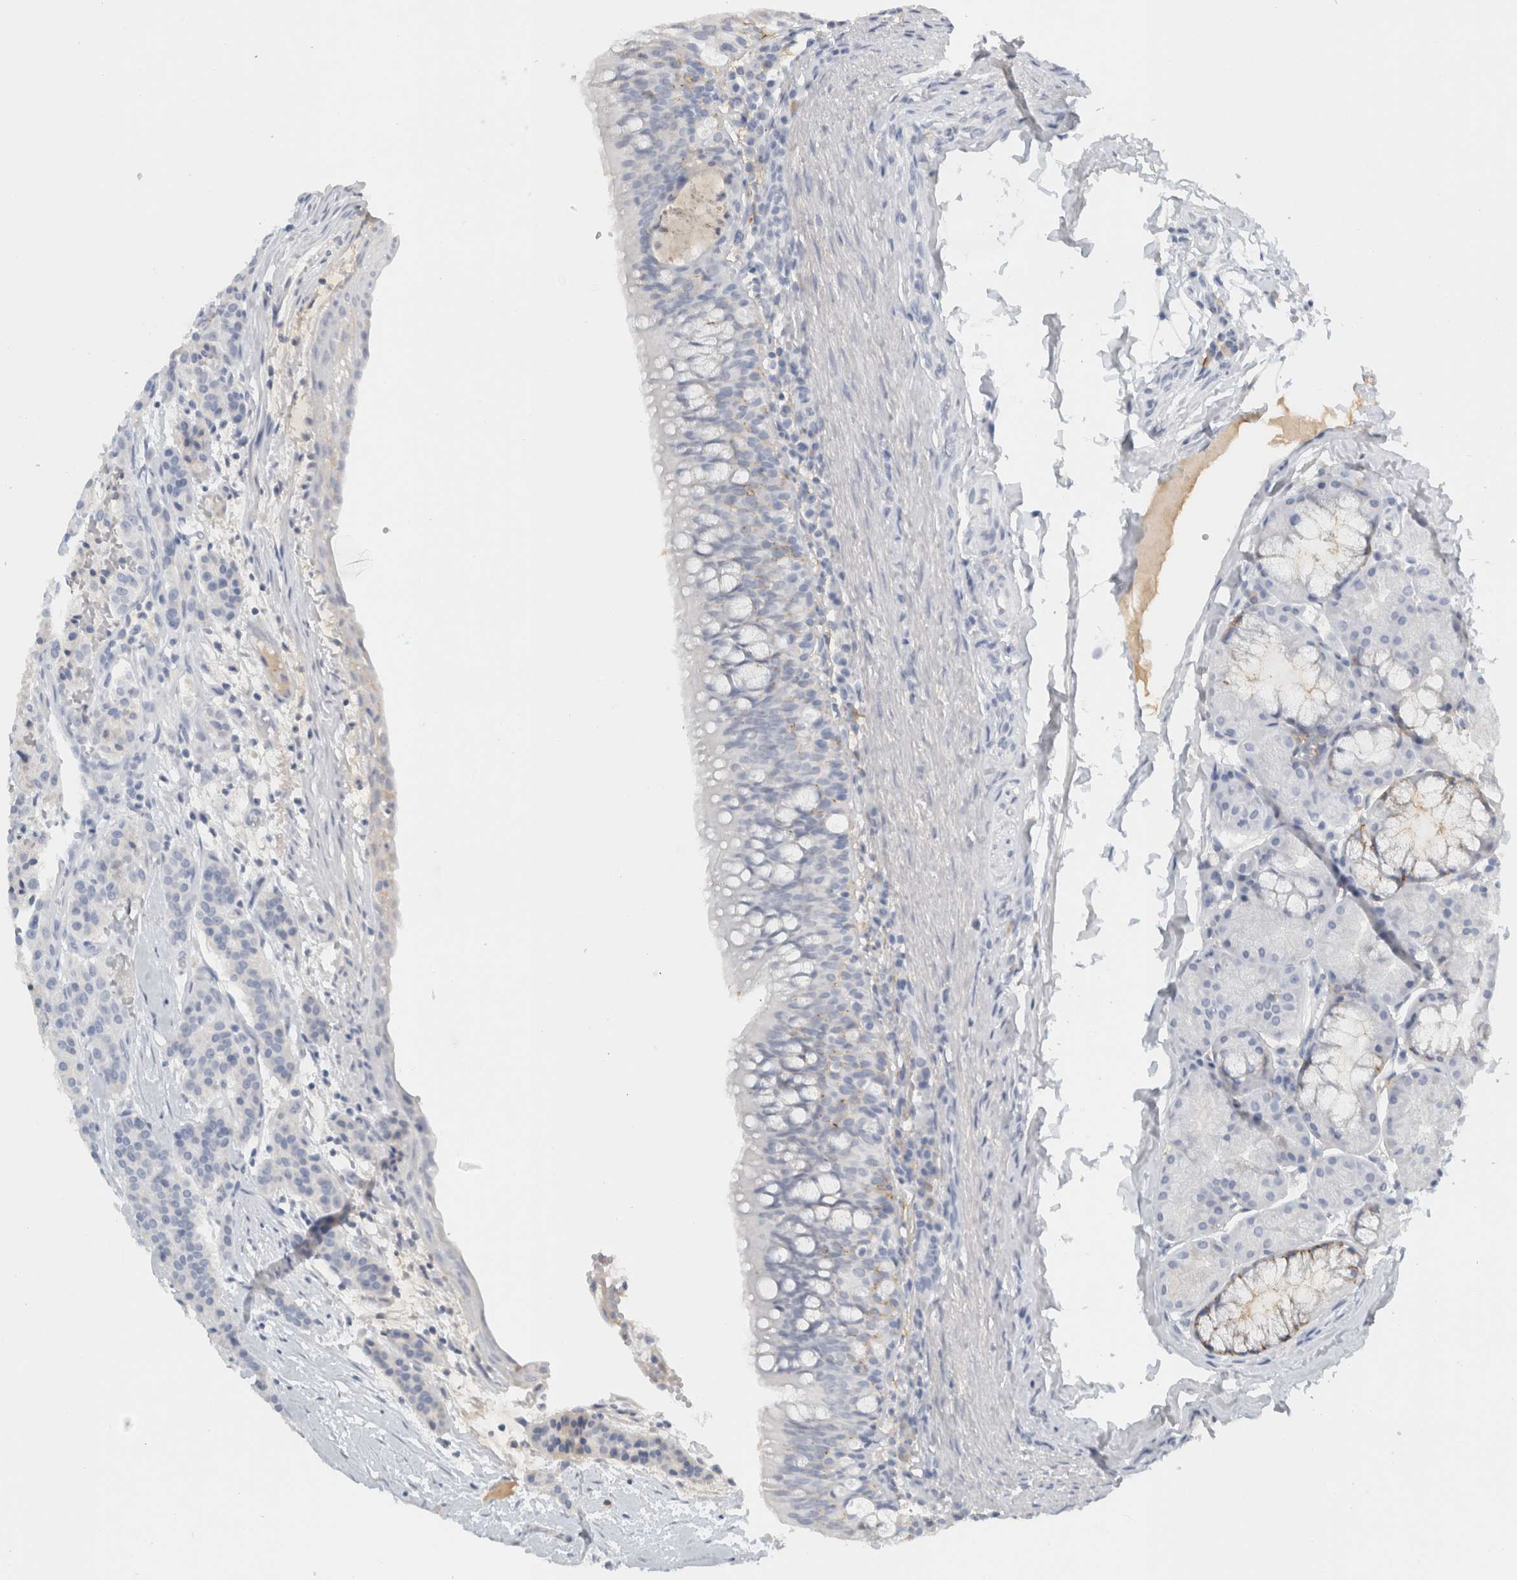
{"staining": {"intensity": "negative", "quantity": "none", "location": "none"}, "tissue": "carcinoid", "cell_type": "Tumor cells", "image_type": "cancer", "snomed": [{"axis": "morphology", "description": "Carcinoid, malignant, NOS"}, {"axis": "topography", "description": "Lung"}], "caption": "Carcinoid (malignant) was stained to show a protein in brown. There is no significant expression in tumor cells. The staining was performed using DAB to visualize the protein expression in brown, while the nuclei were stained in blue with hematoxylin (Magnification: 20x).", "gene": "TSPAN8", "patient": {"sex": "male", "age": 30}}